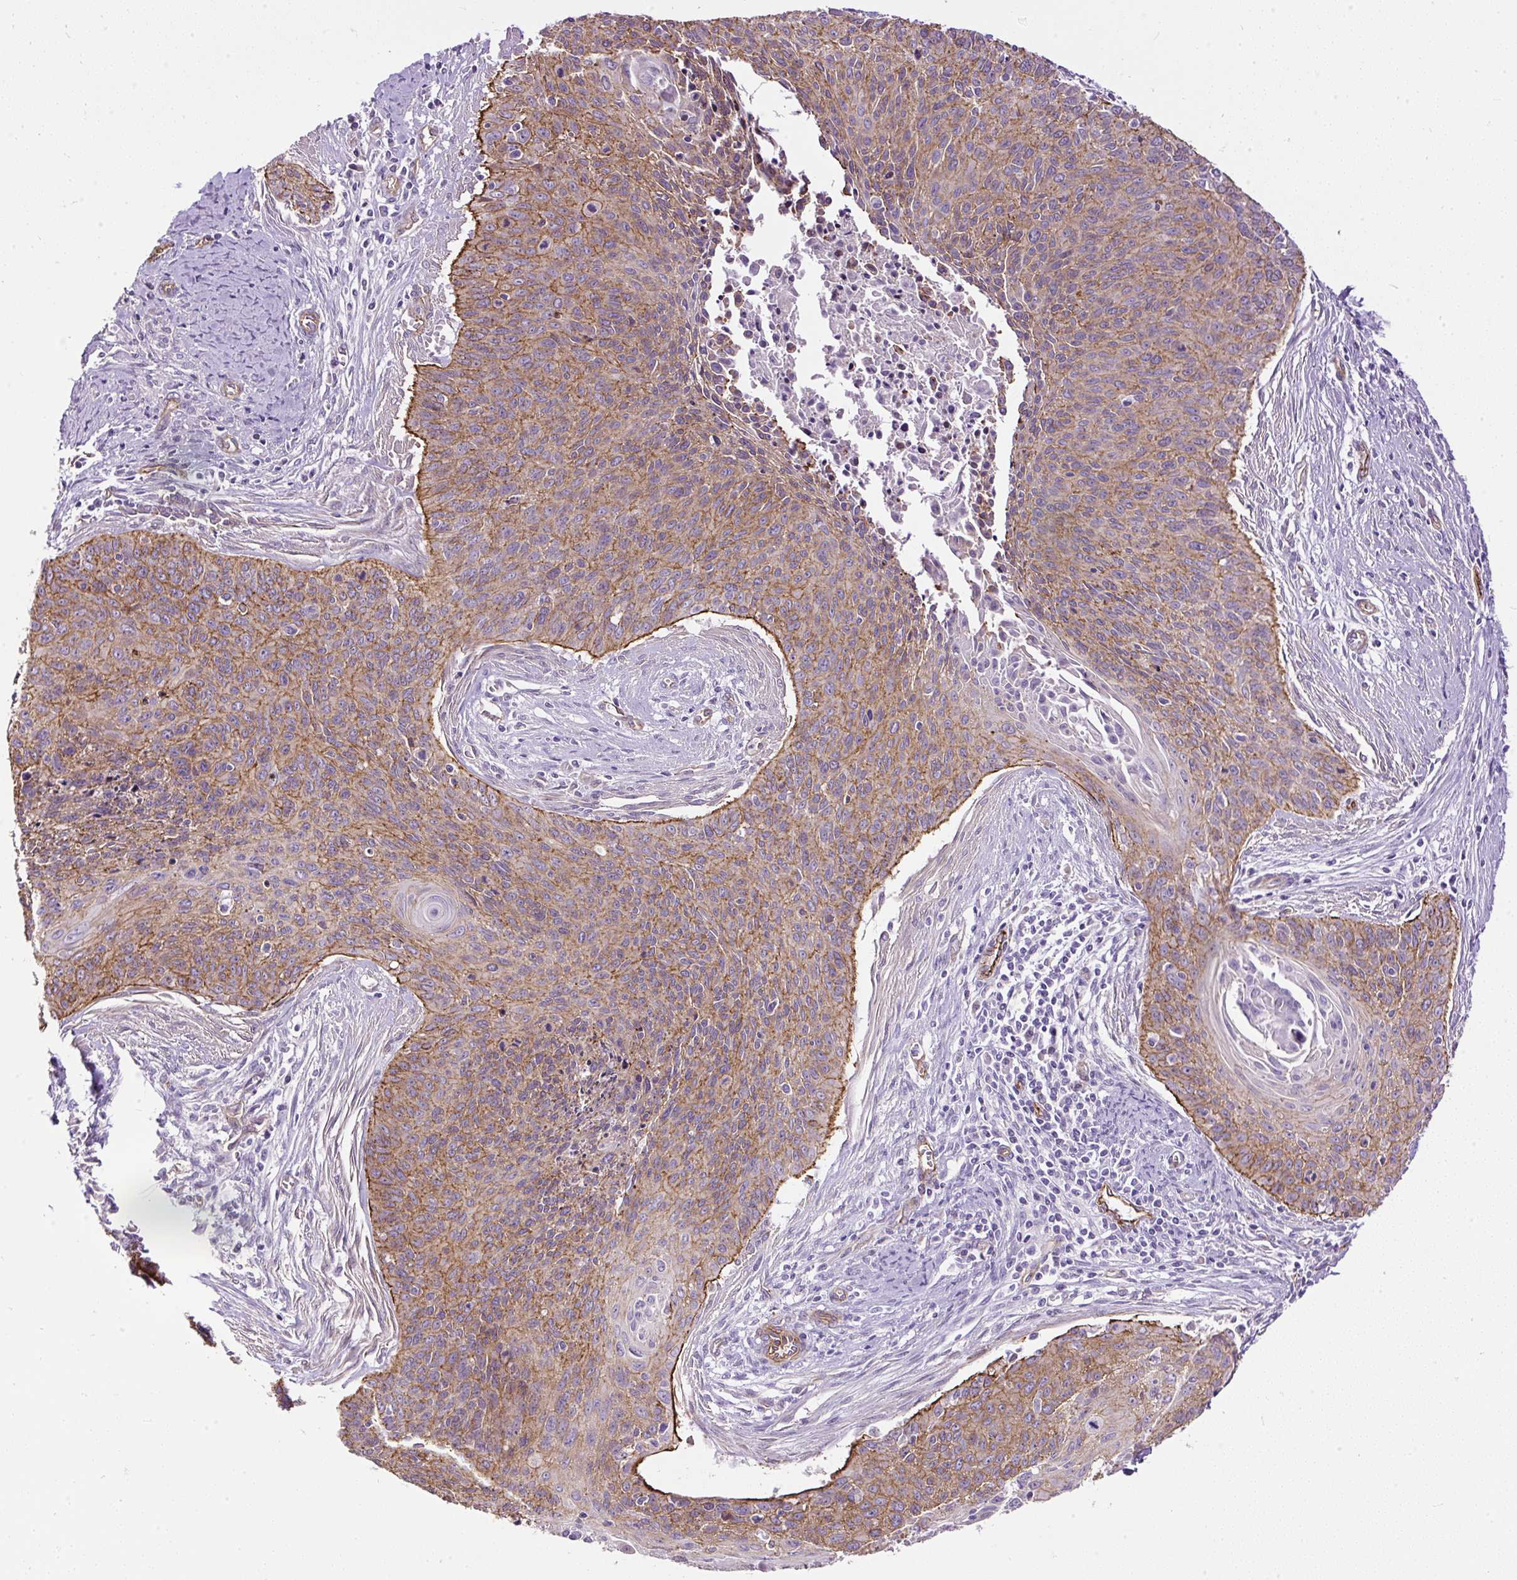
{"staining": {"intensity": "moderate", "quantity": ">75%", "location": "cytoplasmic/membranous"}, "tissue": "cervical cancer", "cell_type": "Tumor cells", "image_type": "cancer", "snomed": [{"axis": "morphology", "description": "Squamous cell carcinoma, NOS"}, {"axis": "topography", "description": "Cervix"}], "caption": "A high-resolution micrograph shows immunohistochemistry (IHC) staining of cervical squamous cell carcinoma, which displays moderate cytoplasmic/membranous expression in approximately >75% of tumor cells.", "gene": "MAGEB16", "patient": {"sex": "female", "age": 55}}